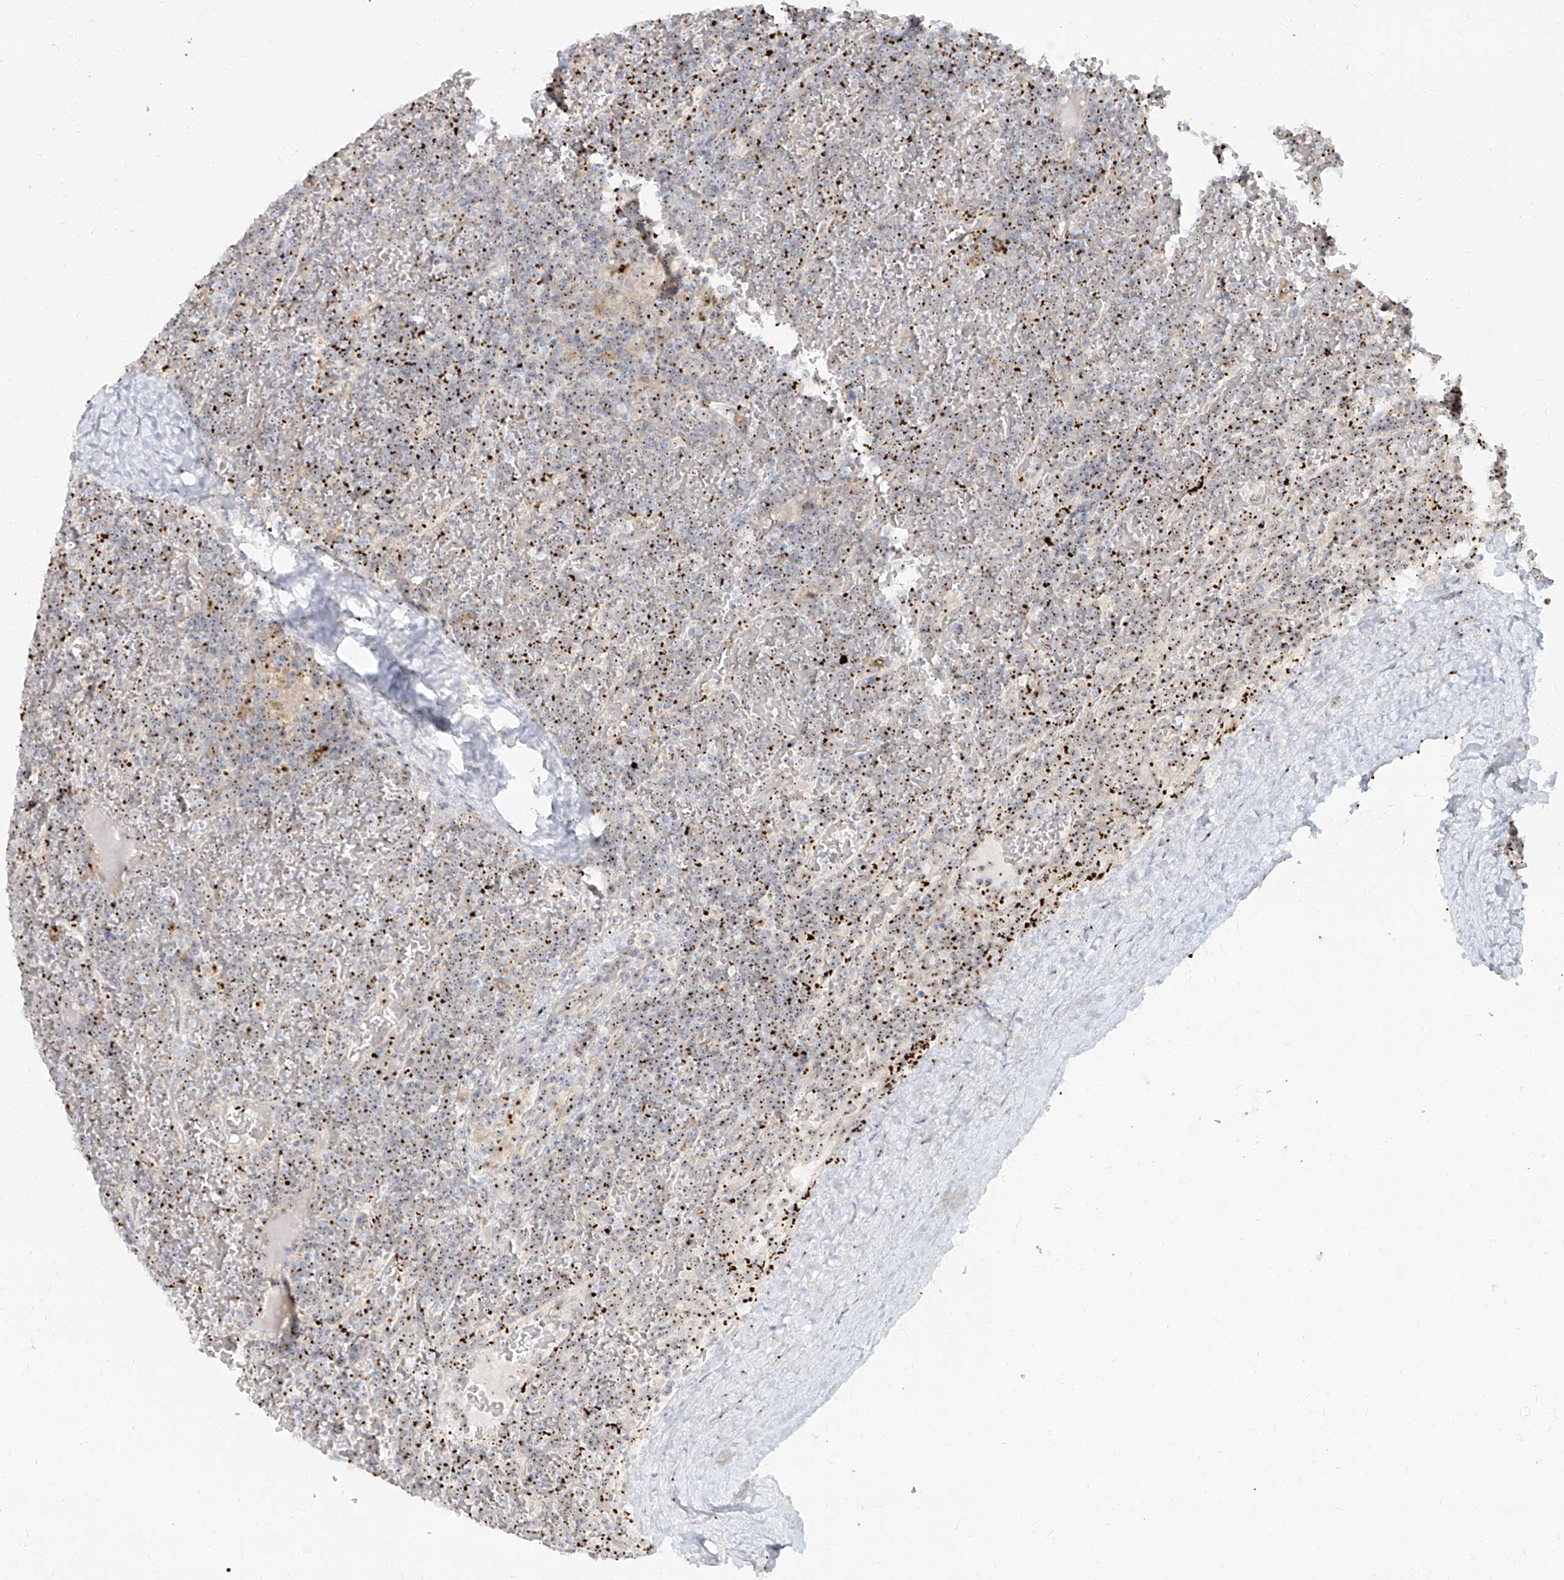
{"staining": {"intensity": "moderate", "quantity": "25%-75%", "location": "nuclear"}, "tissue": "lymphoma", "cell_type": "Tumor cells", "image_type": "cancer", "snomed": [{"axis": "morphology", "description": "Malignant lymphoma, non-Hodgkin's type, Low grade"}, {"axis": "topography", "description": "Spleen"}], "caption": "DAB (3,3'-diaminobenzidine) immunohistochemical staining of lymphoma demonstrates moderate nuclear protein staining in about 25%-75% of tumor cells.", "gene": "BYSL", "patient": {"sex": "female", "age": 19}}